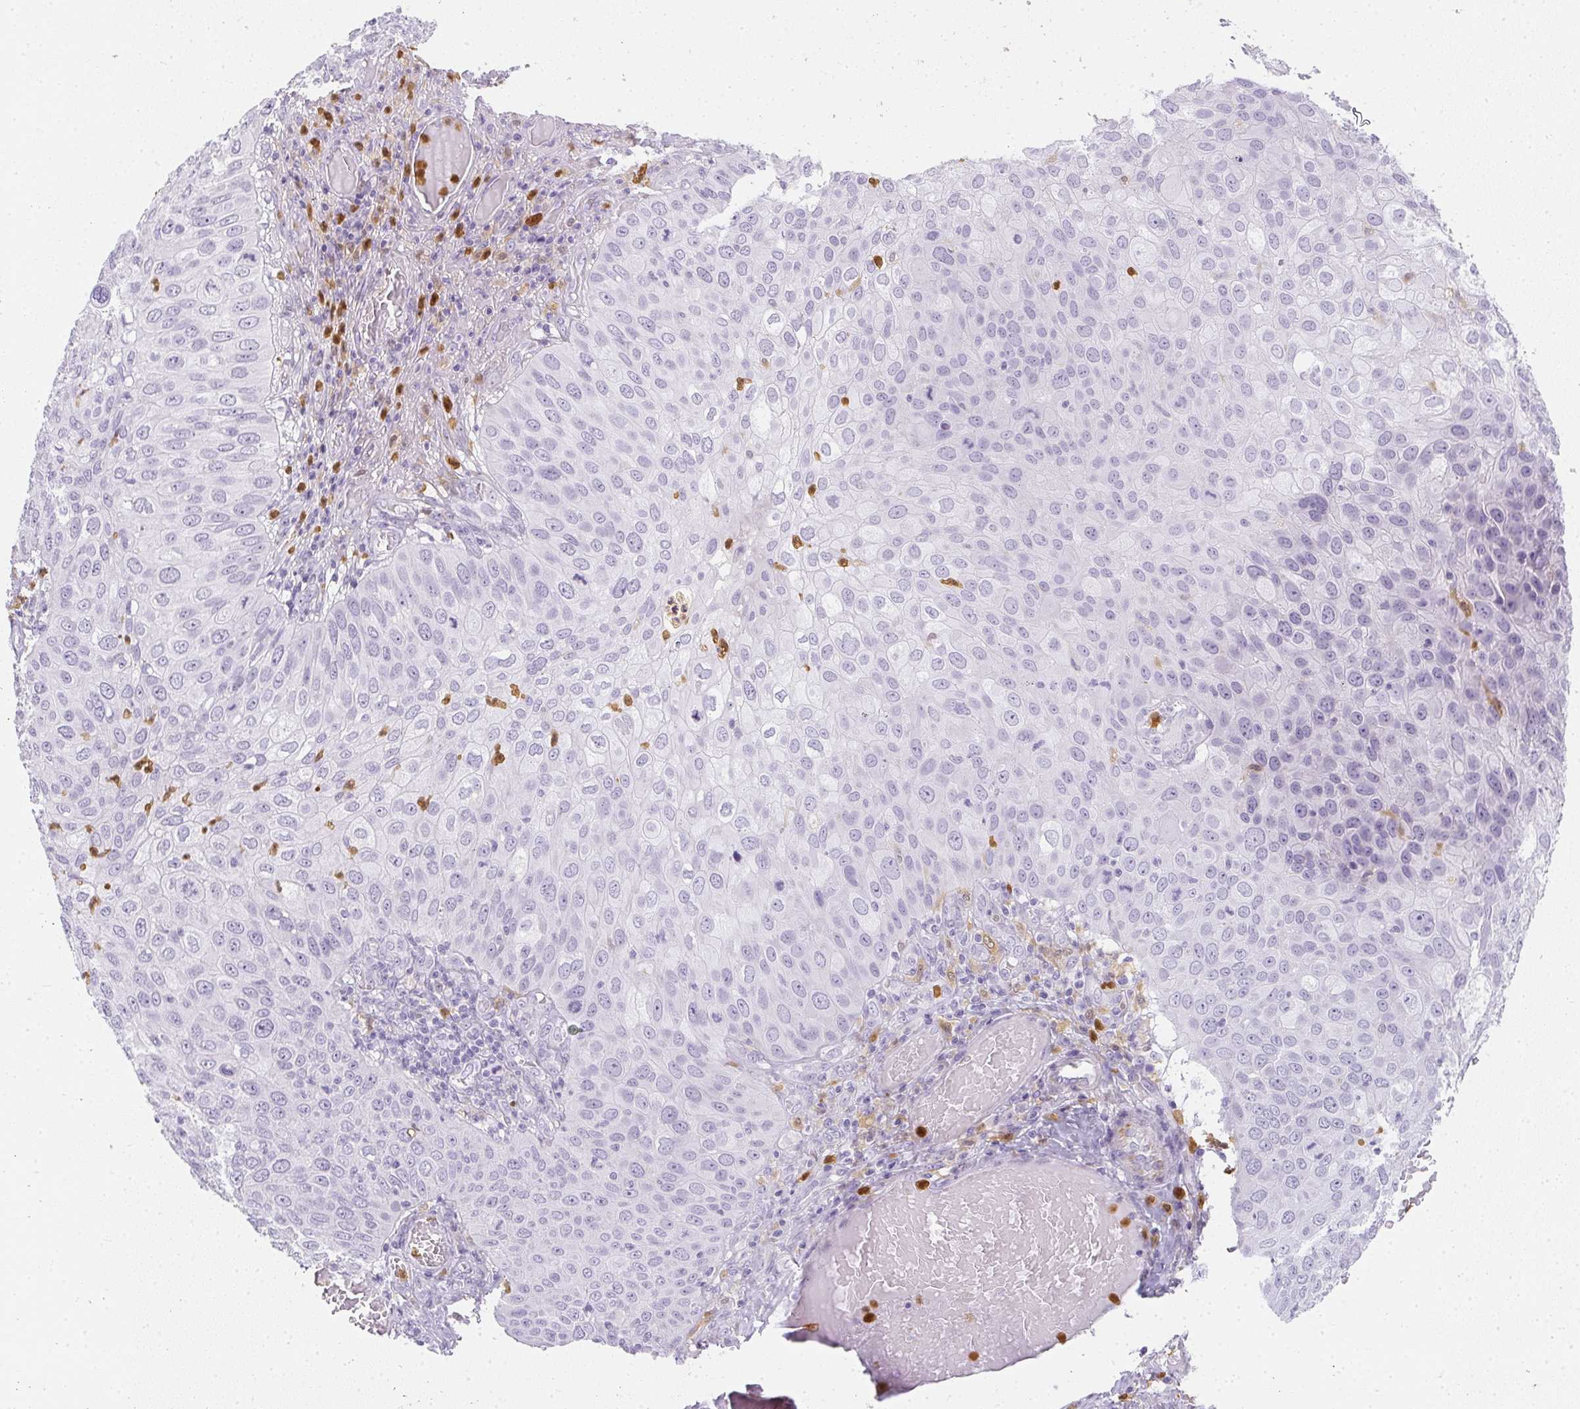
{"staining": {"intensity": "negative", "quantity": "none", "location": "none"}, "tissue": "skin cancer", "cell_type": "Tumor cells", "image_type": "cancer", "snomed": [{"axis": "morphology", "description": "Squamous cell carcinoma, NOS"}, {"axis": "topography", "description": "Skin"}], "caption": "DAB immunohistochemical staining of skin cancer (squamous cell carcinoma) shows no significant positivity in tumor cells. (DAB (3,3'-diaminobenzidine) immunohistochemistry, high magnification).", "gene": "HK3", "patient": {"sex": "male", "age": 87}}